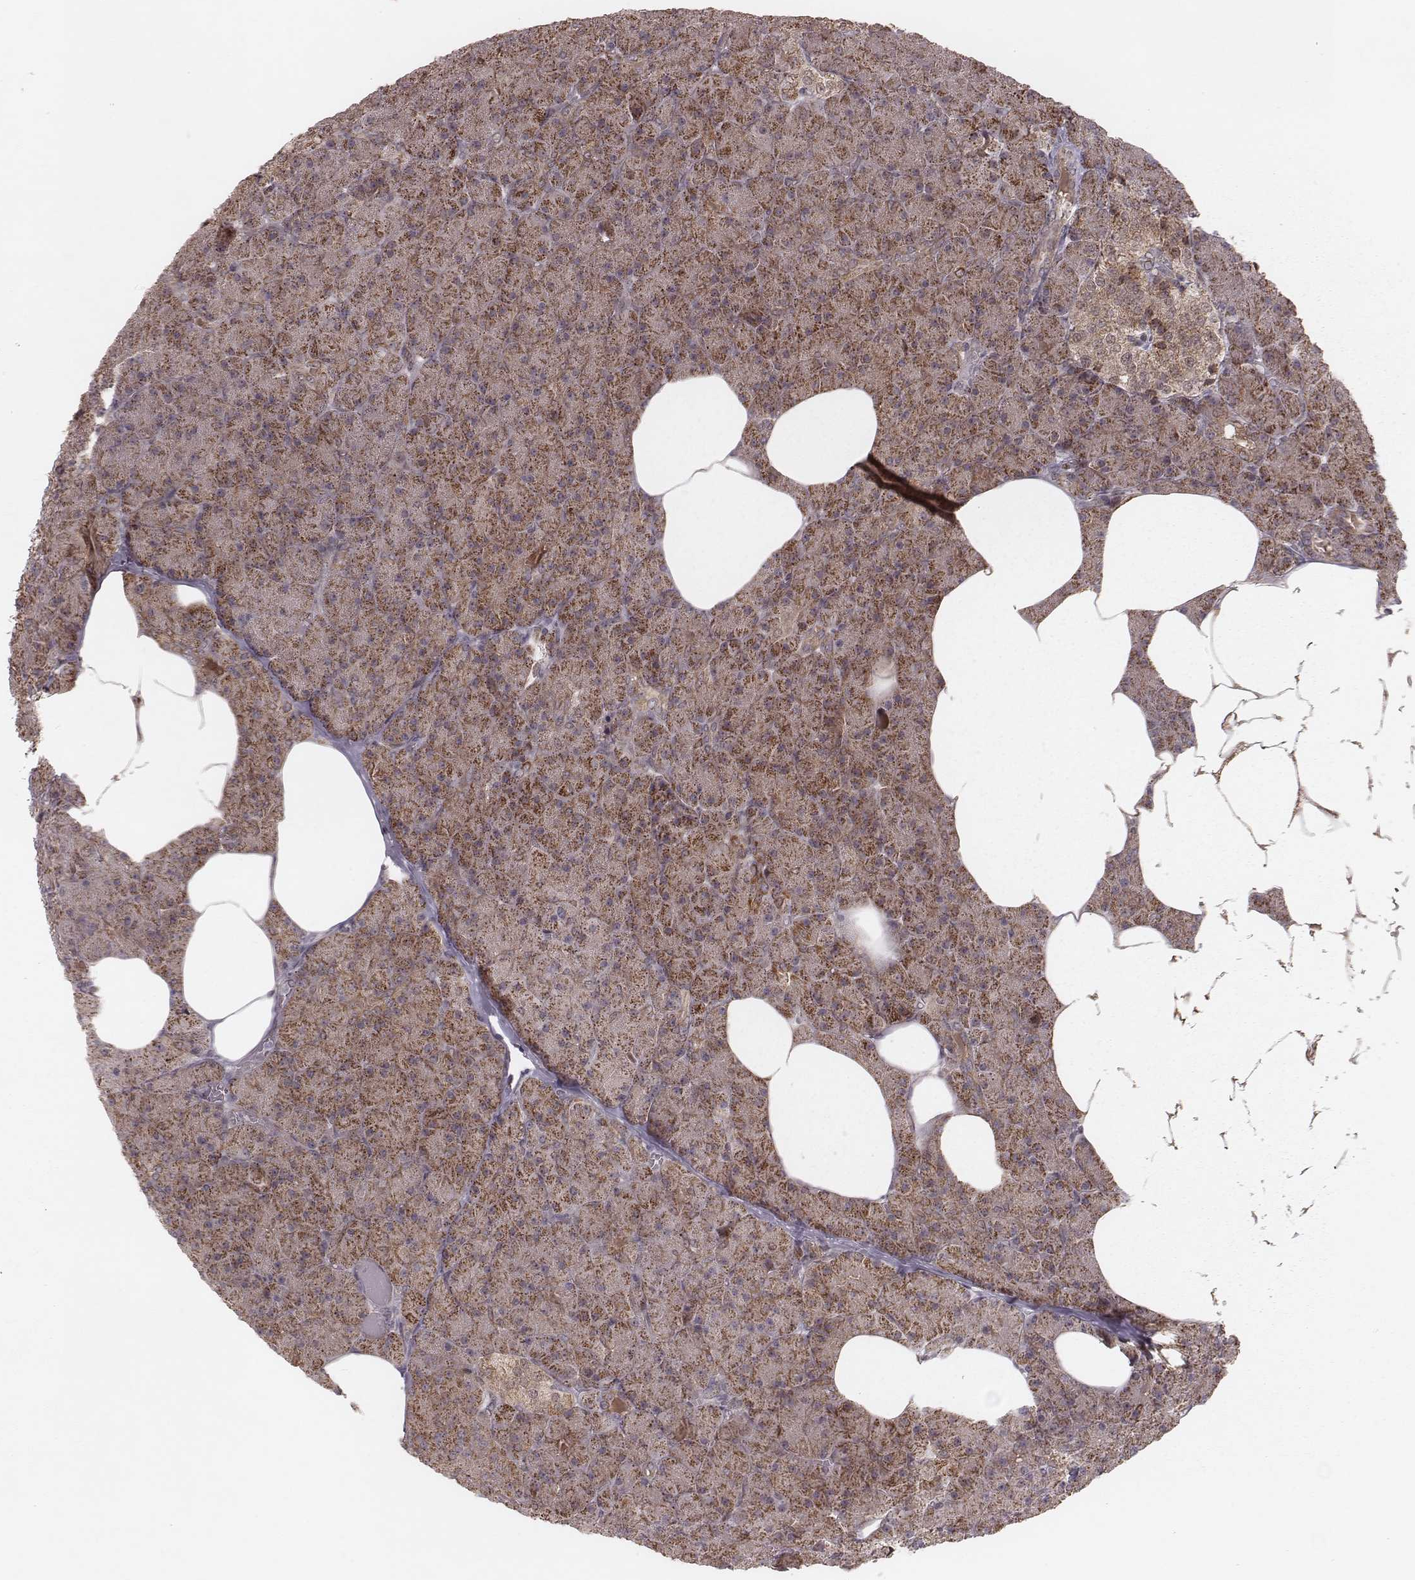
{"staining": {"intensity": "moderate", "quantity": ">75%", "location": "cytoplasmic/membranous"}, "tissue": "pancreas", "cell_type": "Exocrine glandular cells", "image_type": "normal", "snomed": [{"axis": "morphology", "description": "Normal tissue, NOS"}, {"axis": "topography", "description": "Pancreas"}], "caption": "A brown stain labels moderate cytoplasmic/membranous staining of a protein in exocrine glandular cells of unremarkable pancreas. (DAB (3,3'-diaminobenzidine) = brown stain, brightfield microscopy at high magnification).", "gene": "NDUFA7", "patient": {"sex": "female", "age": 45}}